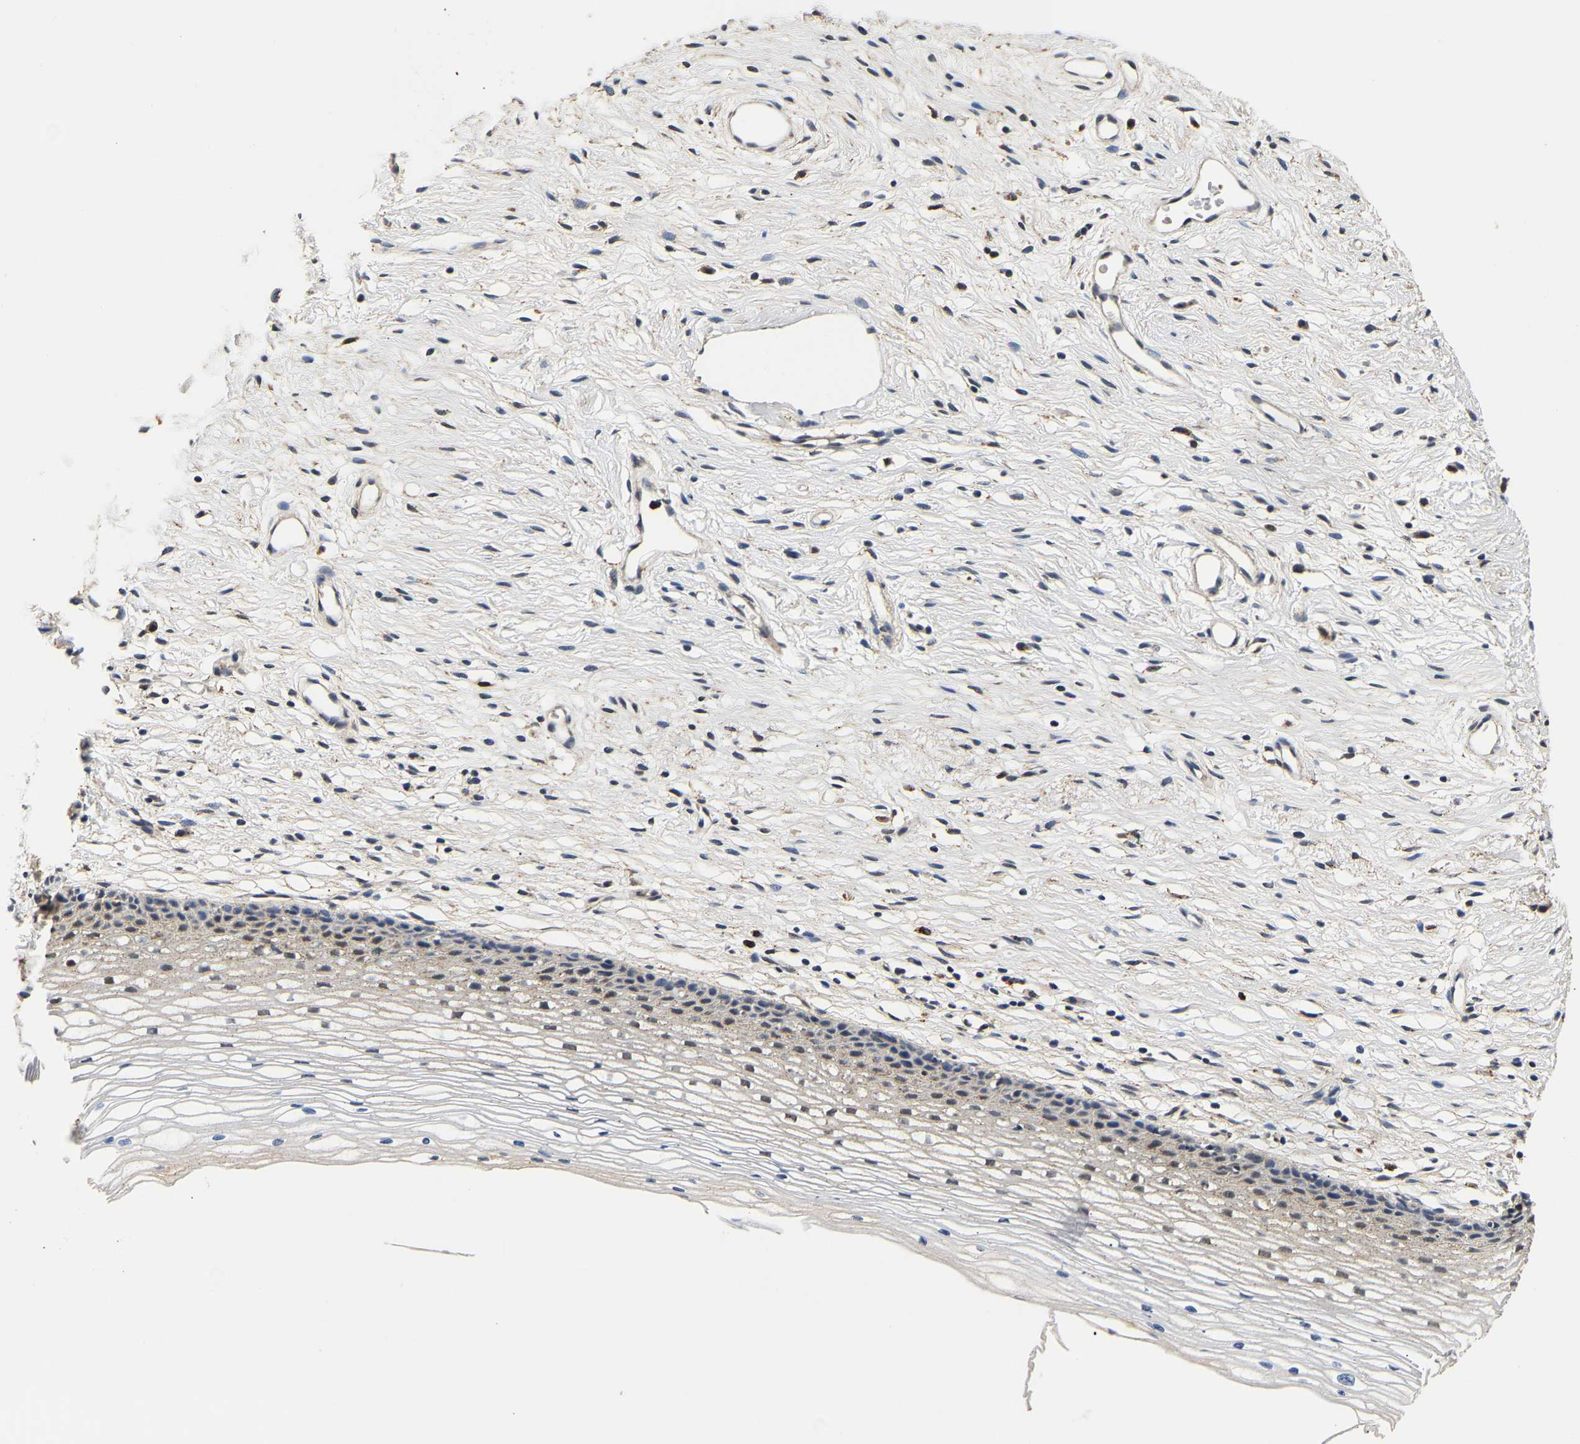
{"staining": {"intensity": "negative", "quantity": "none", "location": "none"}, "tissue": "cervix", "cell_type": "Glandular cells", "image_type": "normal", "snomed": [{"axis": "morphology", "description": "Normal tissue, NOS"}, {"axis": "topography", "description": "Cervix"}], "caption": "Immunohistochemical staining of normal cervix displays no significant positivity in glandular cells. (Brightfield microscopy of DAB (3,3'-diaminobenzidine) immunohistochemistry at high magnification).", "gene": "SMU1", "patient": {"sex": "female", "age": 77}}